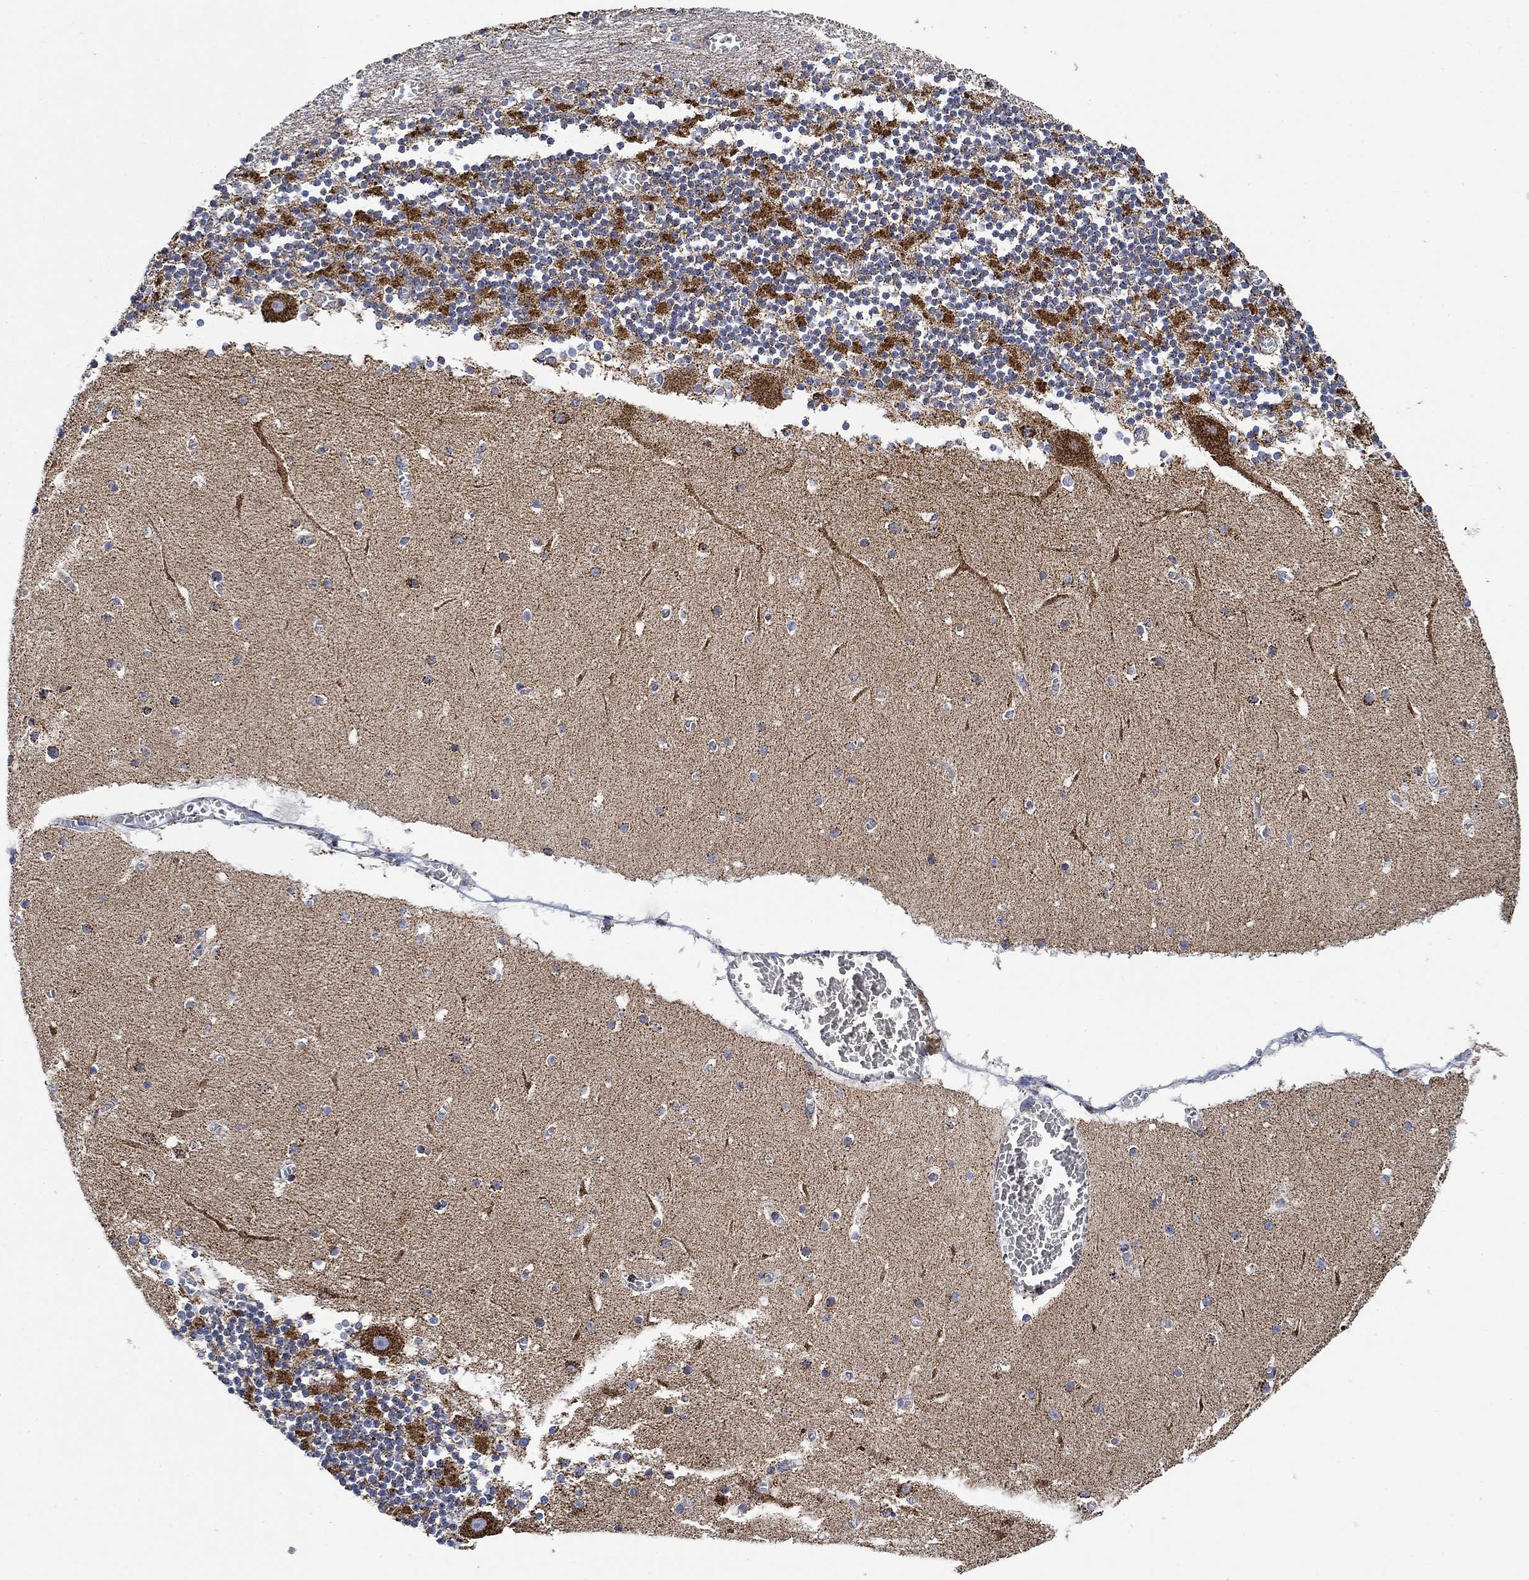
{"staining": {"intensity": "moderate", "quantity": ">75%", "location": "cytoplasmic/membranous"}, "tissue": "cerebellum", "cell_type": "Cells in granular layer", "image_type": "normal", "snomed": [{"axis": "morphology", "description": "Normal tissue, NOS"}, {"axis": "topography", "description": "Cerebellum"}], "caption": "Approximately >75% of cells in granular layer in benign cerebellum display moderate cytoplasmic/membranous protein positivity as visualized by brown immunohistochemical staining.", "gene": "NDUFS3", "patient": {"sex": "female", "age": 28}}